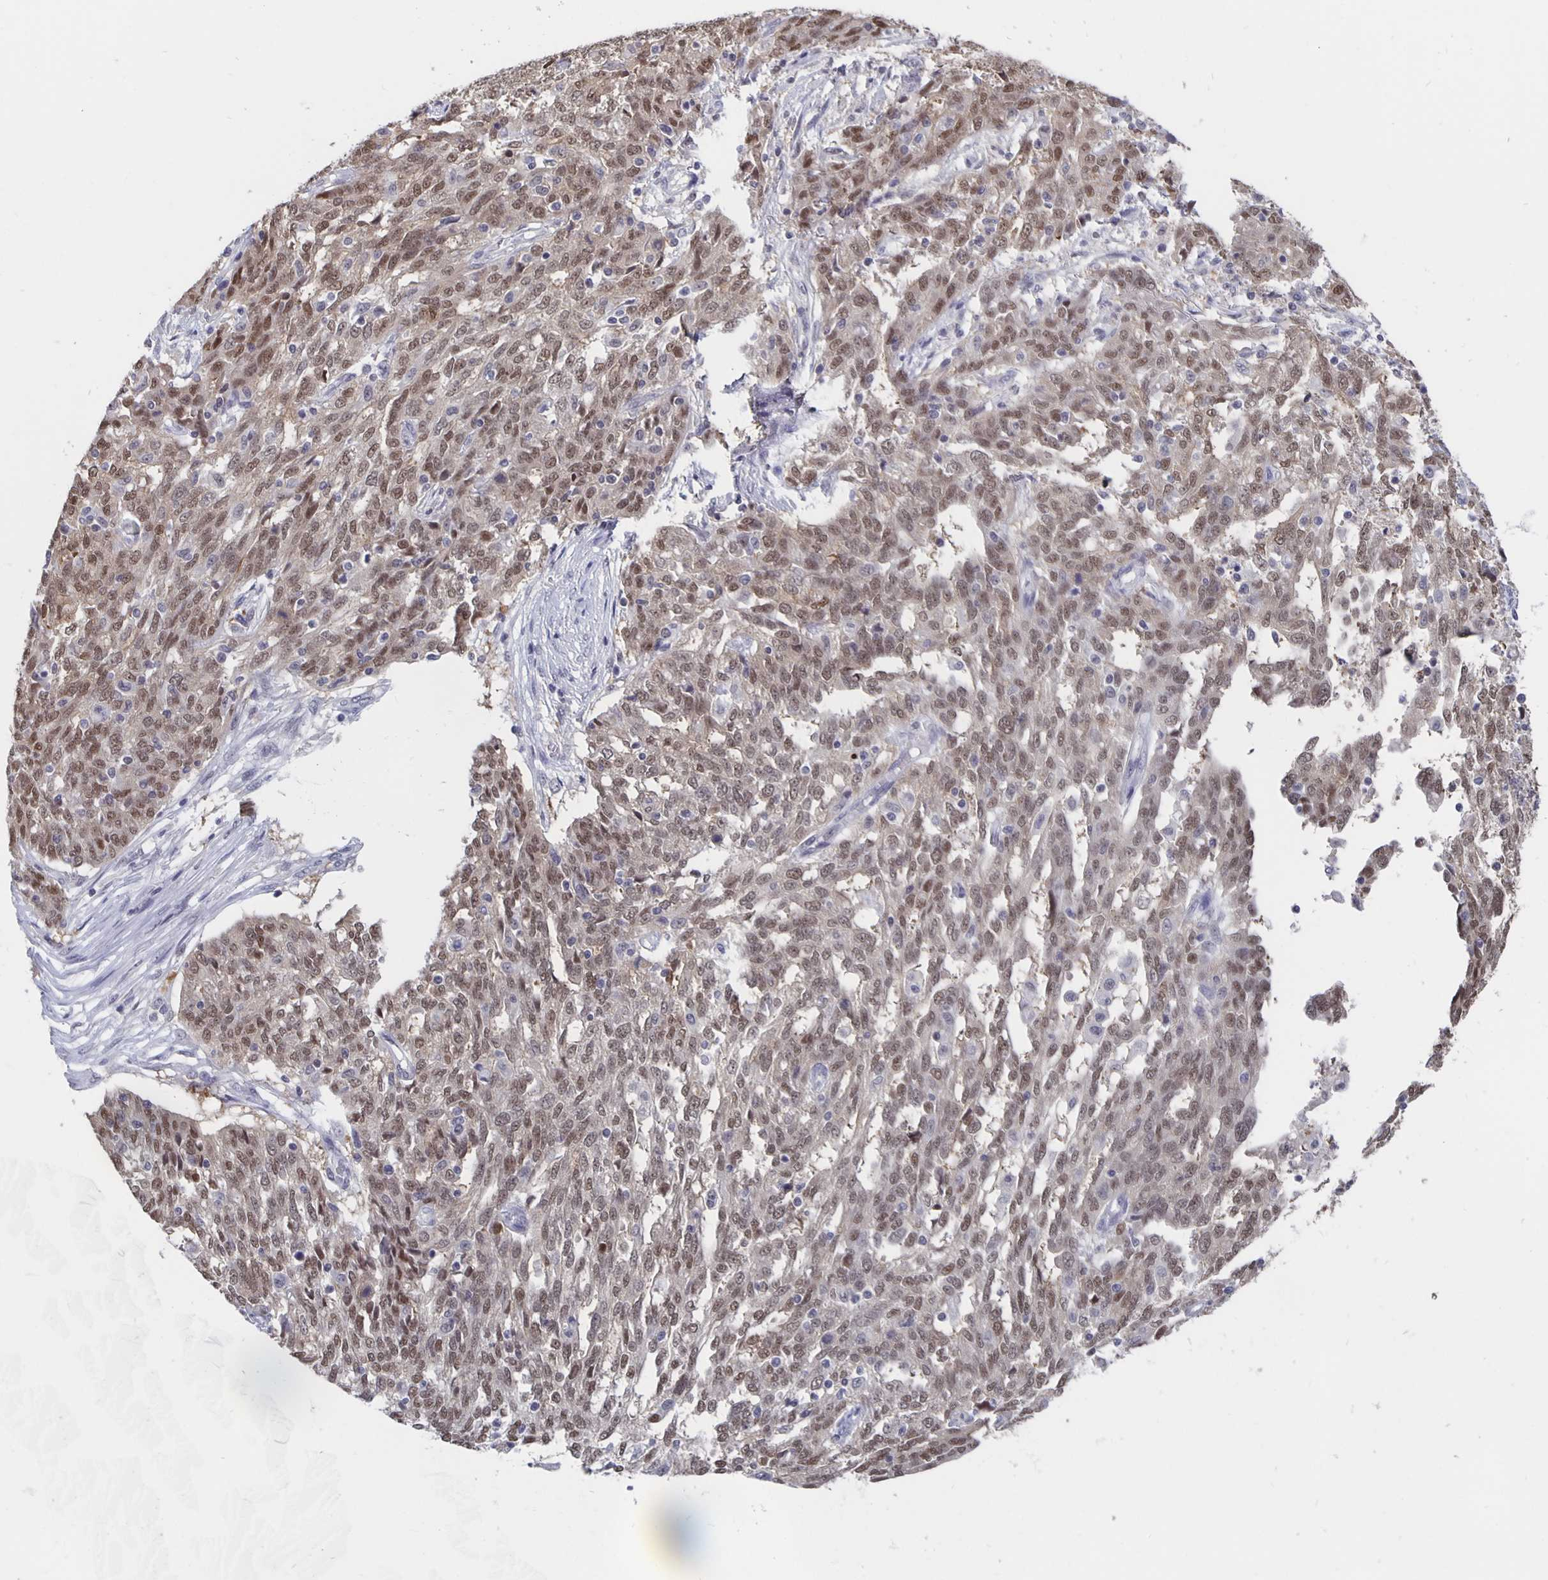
{"staining": {"intensity": "weak", "quantity": ">75%", "location": "nuclear"}, "tissue": "ovarian cancer", "cell_type": "Tumor cells", "image_type": "cancer", "snomed": [{"axis": "morphology", "description": "Cystadenocarcinoma, serous, NOS"}, {"axis": "topography", "description": "Ovary"}], "caption": "An immunohistochemistry (IHC) photomicrograph of tumor tissue is shown. Protein staining in brown highlights weak nuclear positivity in serous cystadenocarcinoma (ovarian) within tumor cells. Using DAB (3,3'-diaminobenzidine) (brown) and hematoxylin (blue) stains, captured at high magnification using brightfield microscopy.", "gene": "ZNF691", "patient": {"sex": "female", "age": 67}}